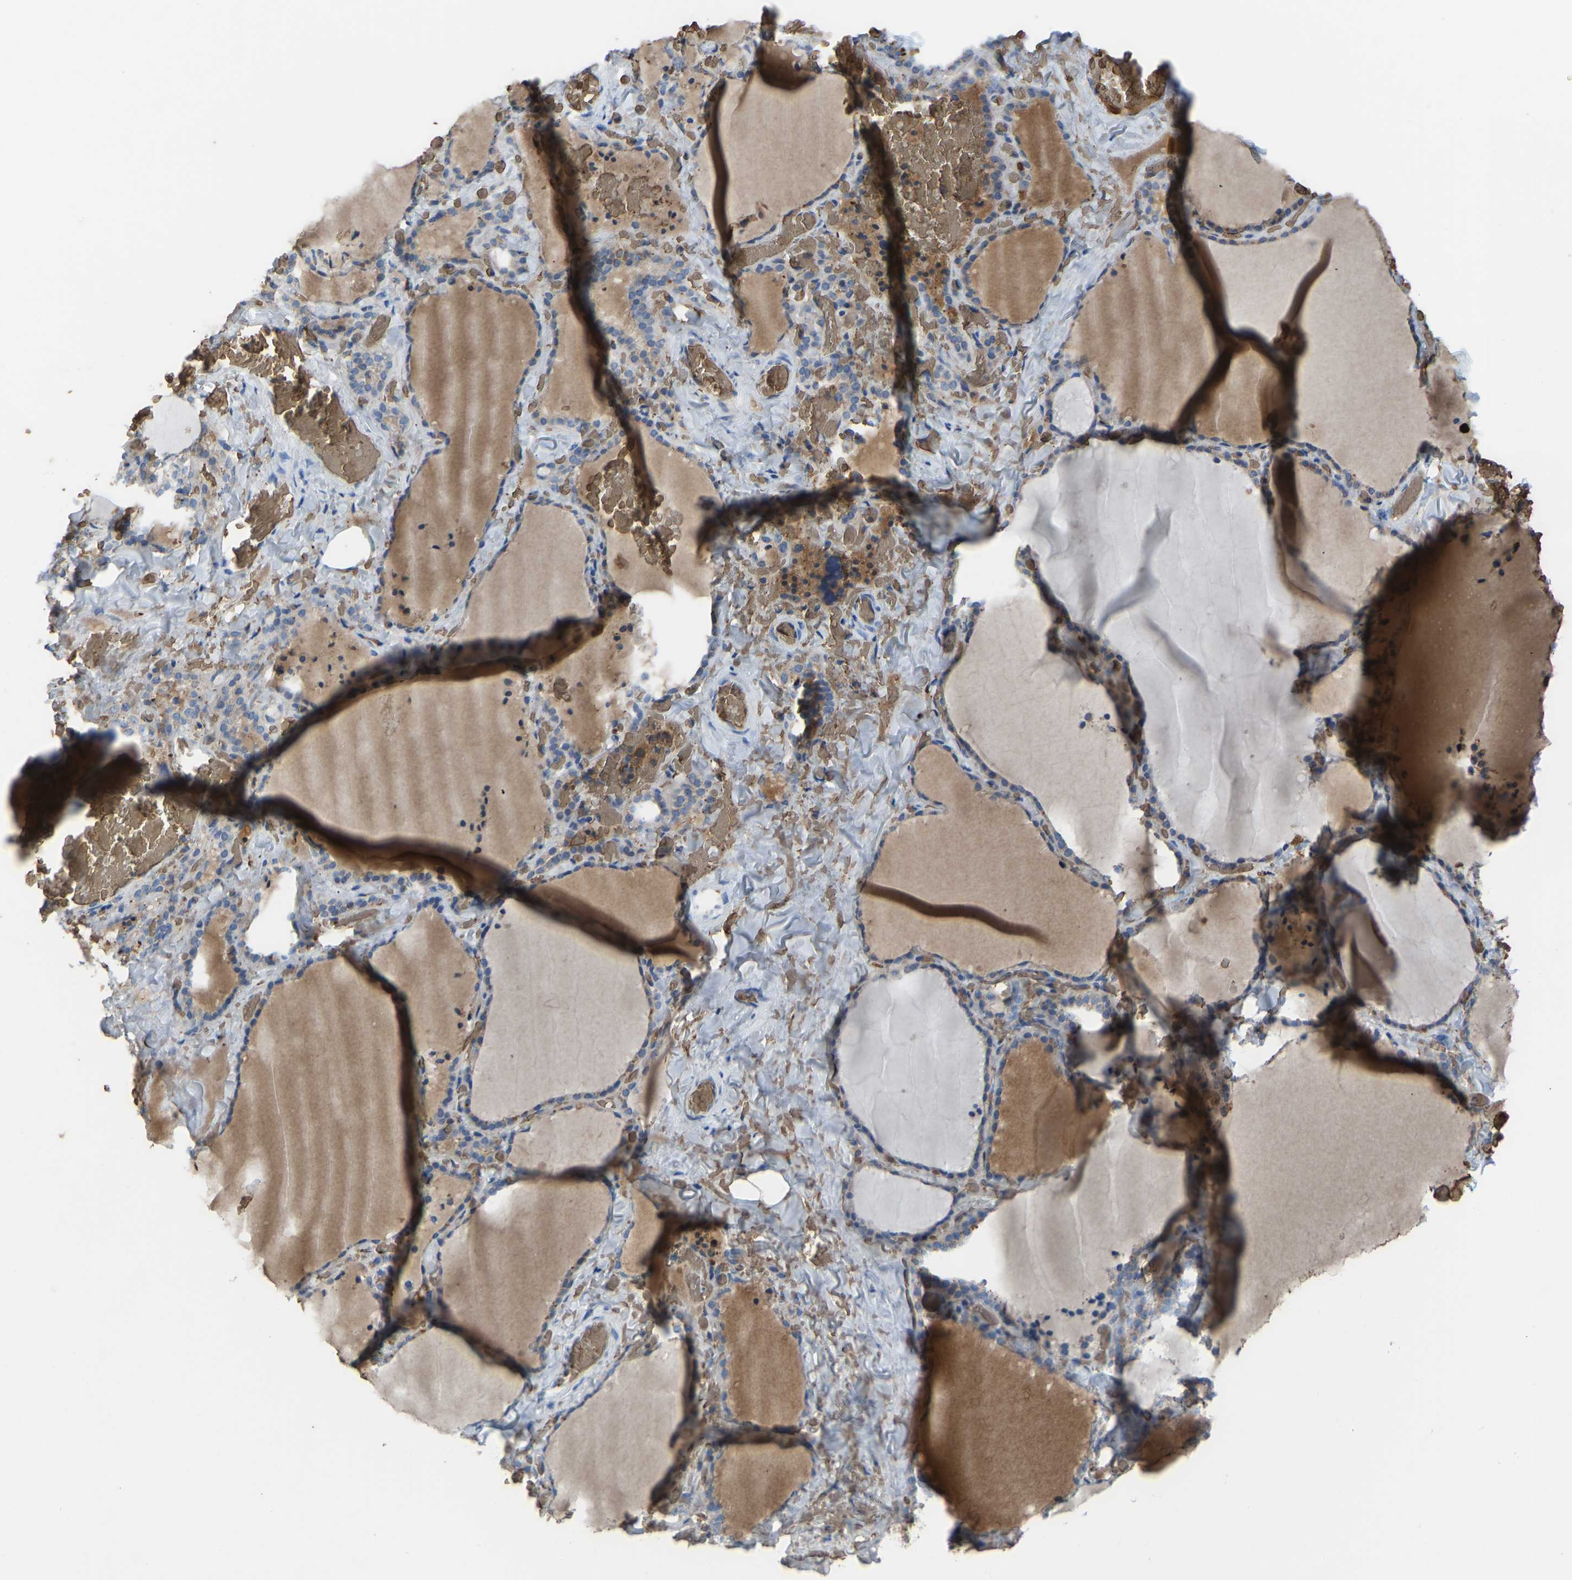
{"staining": {"intensity": "weak", "quantity": "25%-75%", "location": "cytoplasmic/membranous"}, "tissue": "thyroid gland", "cell_type": "Glandular cells", "image_type": "normal", "snomed": [{"axis": "morphology", "description": "Normal tissue, NOS"}, {"axis": "topography", "description": "Thyroid gland"}], "caption": "Immunohistochemical staining of normal thyroid gland reveals weak cytoplasmic/membranous protein expression in about 25%-75% of glandular cells.", "gene": "PIGS", "patient": {"sex": "female", "age": 22}}